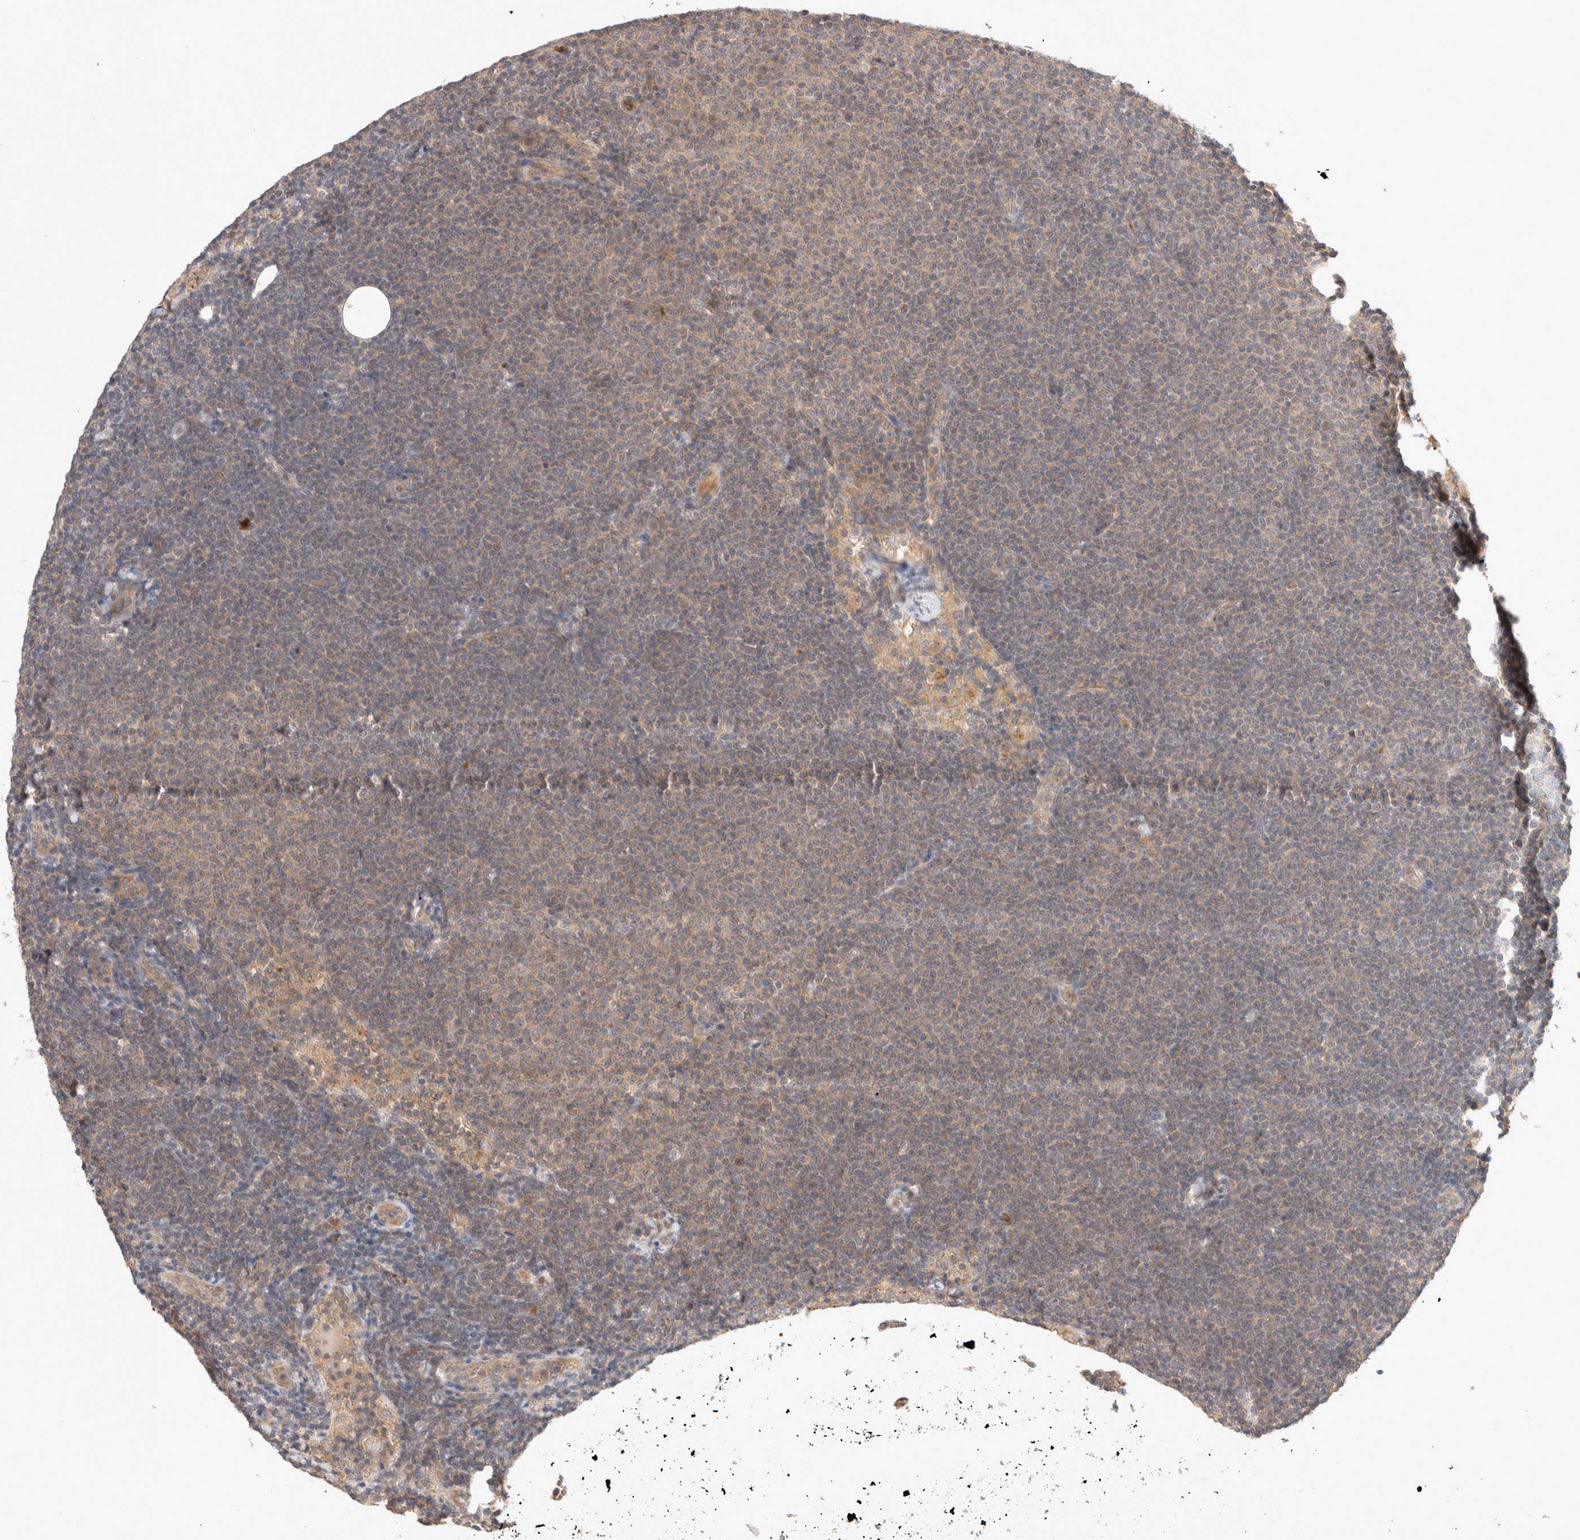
{"staining": {"intensity": "weak", "quantity": ">75%", "location": "cytoplasmic/membranous"}, "tissue": "lymphoma", "cell_type": "Tumor cells", "image_type": "cancer", "snomed": [{"axis": "morphology", "description": "Malignant lymphoma, non-Hodgkin's type, Low grade"}, {"axis": "topography", "description": "Lymph node"}], "caption": "Immunohistochemistry (IHC) (DAB (3,3'-diaminobenzidine)) staining of human lymphoma reveals weak cytoplasmic/membranous protein positivity in approximately >75% of tumor cells. The staining was performed using DAB (3,3'-diaminobenzidine), with brown indicating positive protein expression. Nuclei are stained blue with hematoxylin.", "gene": "KLHL20", "patient": {"sex": "female", "age": 53}}